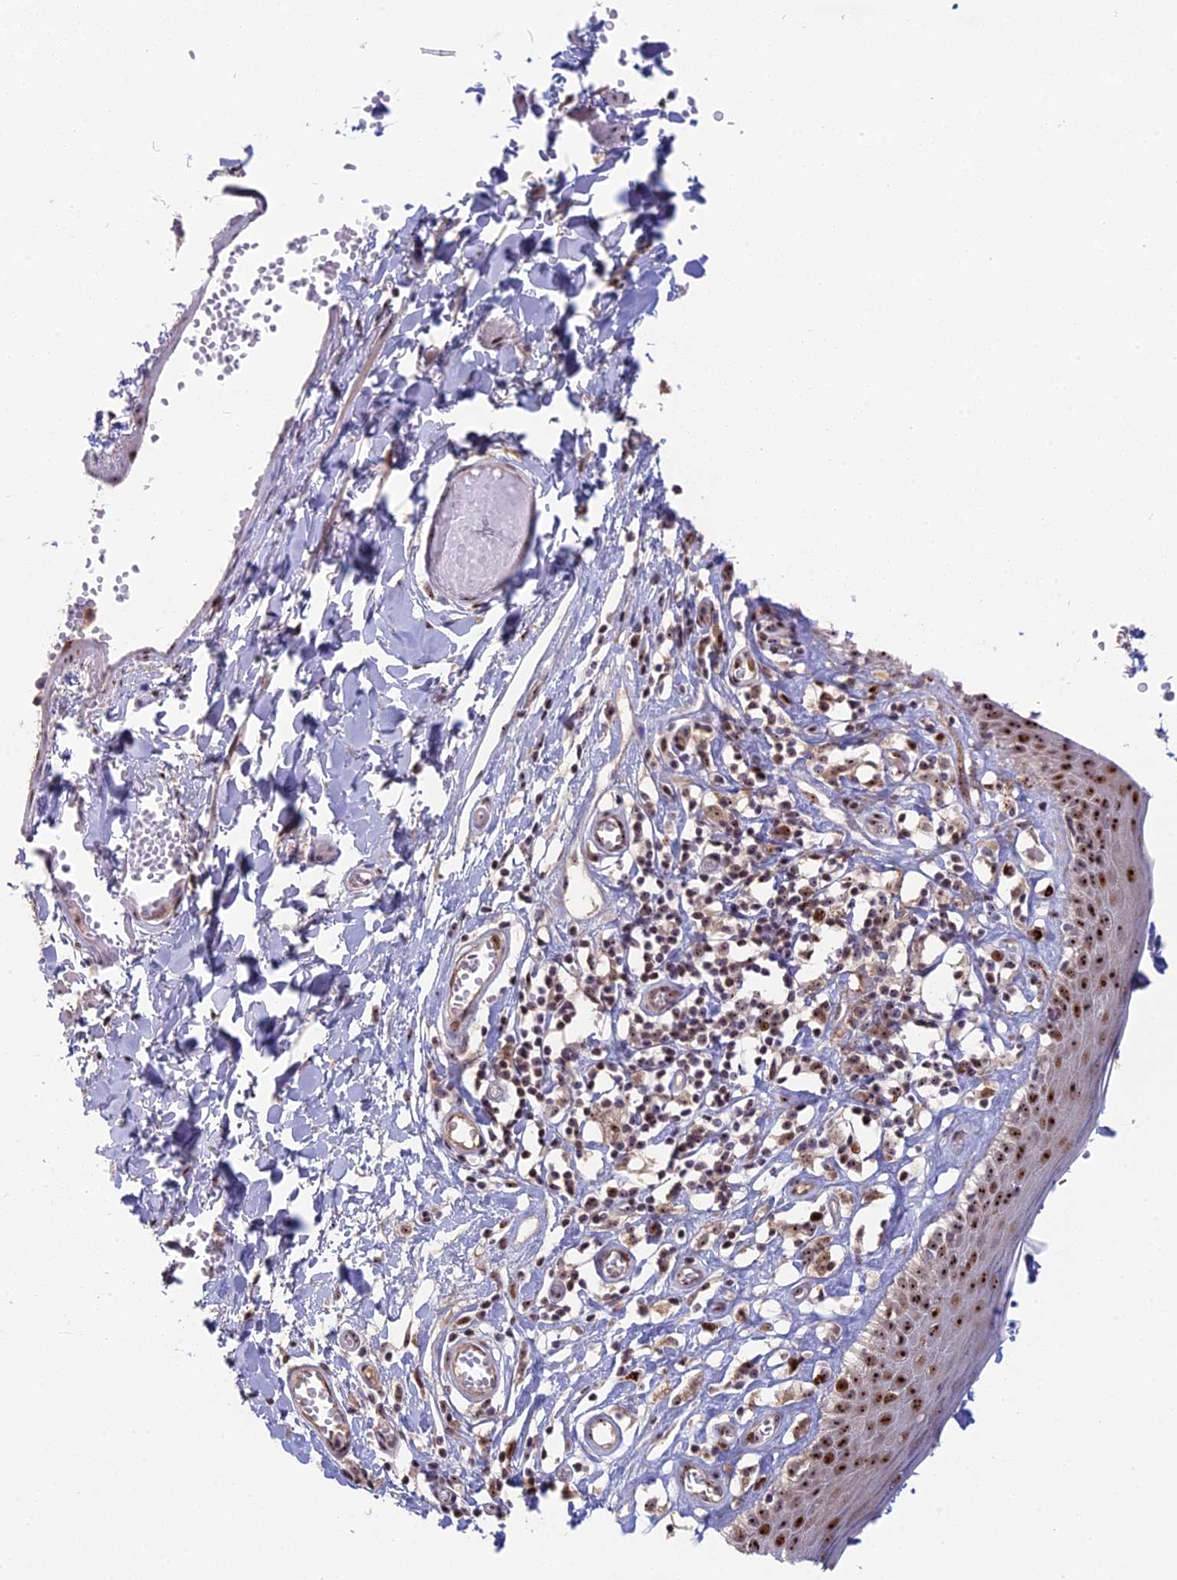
{"staining": {"intensity": "strong", "quantity": ">75%", "location": "nuclear"}, "tissue": "skin", "cell_type": "Epidermal cells", "image_type": "normal", "snomed": [{"axis": "morphology", "description": "Normal tissue, NOS"}, {"axis": "topography", "description": "Adipose tissue"}, {"axis": "topography", "description": "Vascular tissue"}, {"axis": "topography", "description": "Vulva"}, {"axis": "topography", "description": "Peripheral nerve tissue"}], "caption": "A brown stain shows strong nuclear staining of a protein in epidermal cells of benign human skin.", "gene": "FAM131A", "patient": {"sex": "female", "age": 86}}